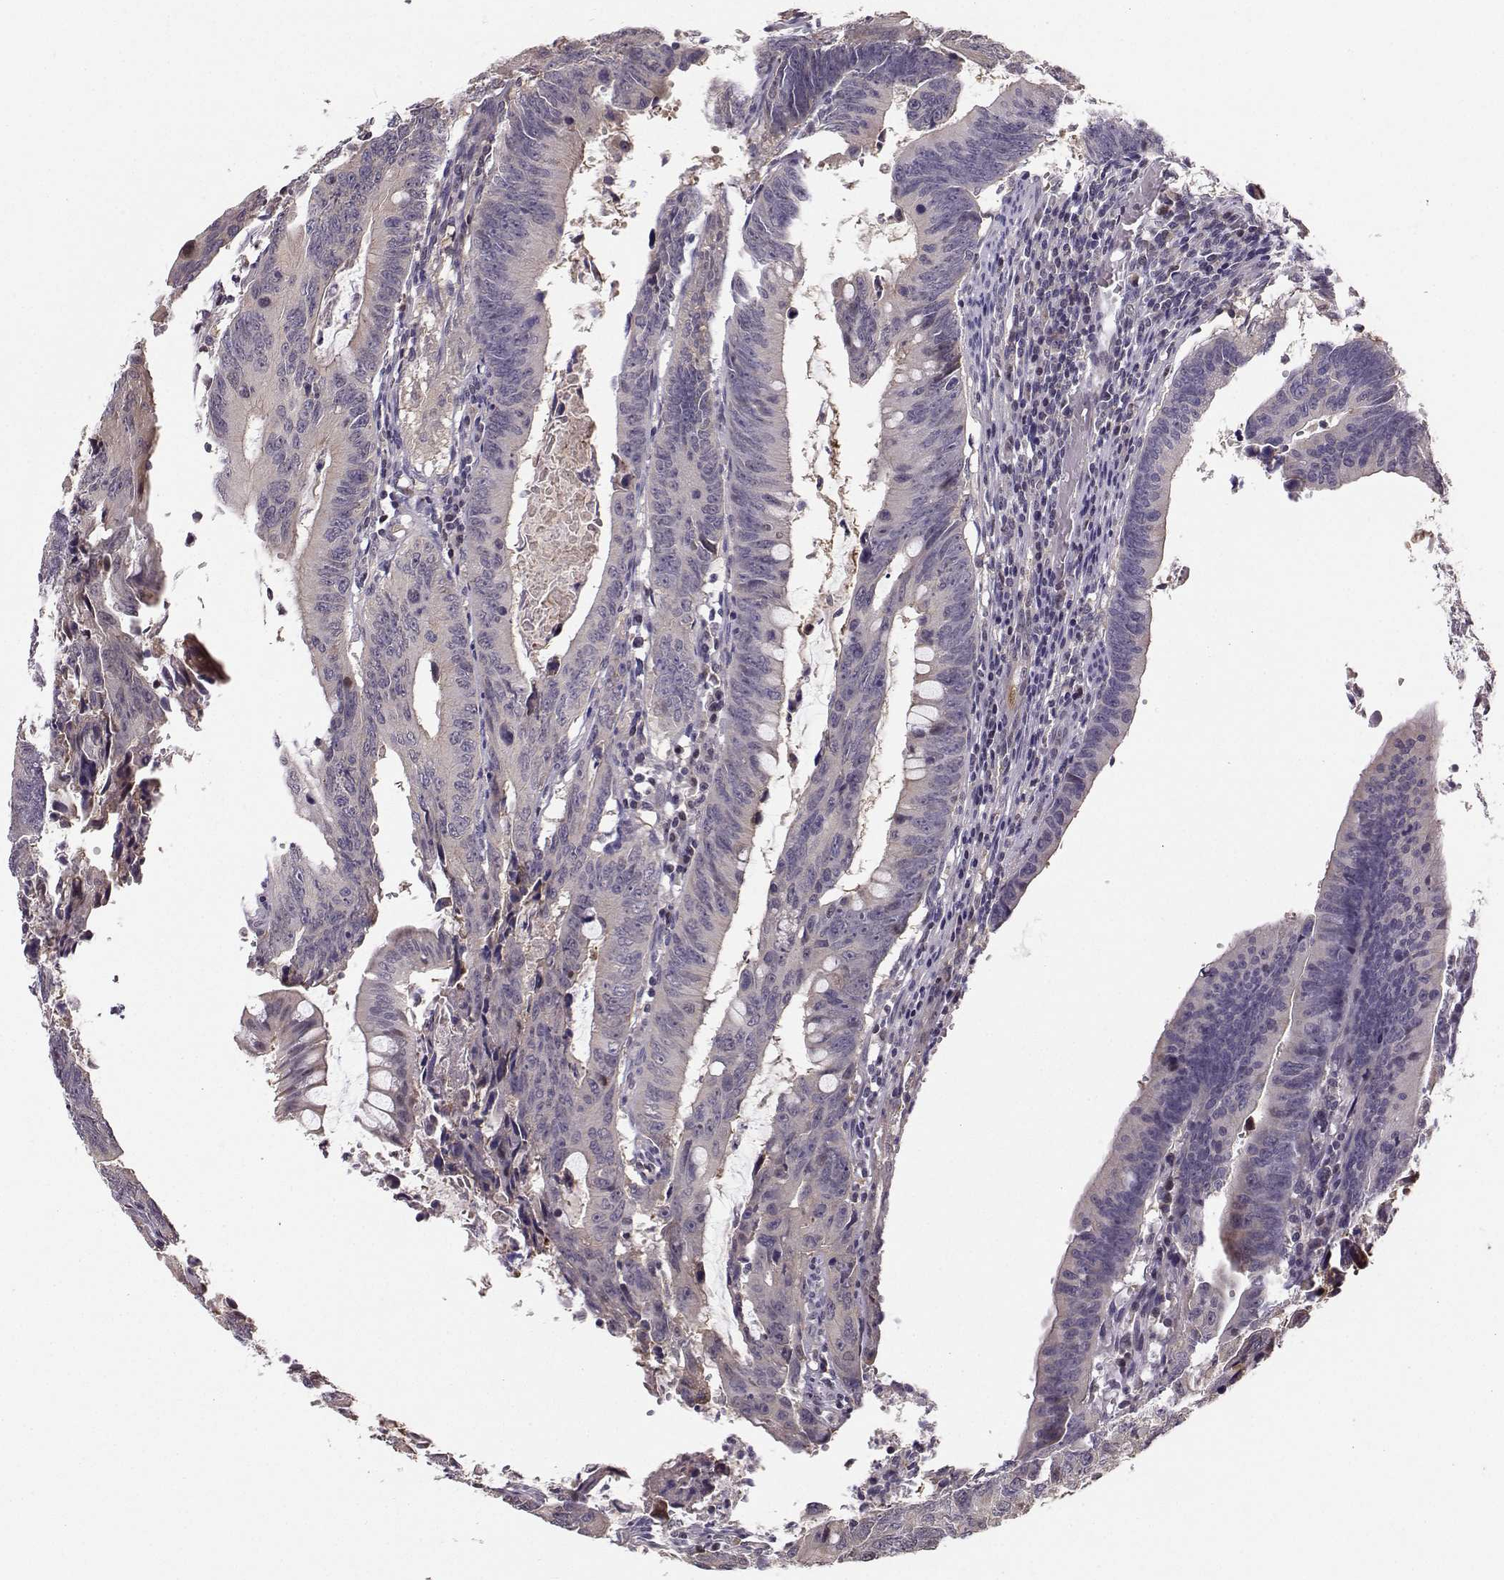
{"staining": {"intensity": "negative", "quantity": "none", "location": "none"}, "tissue": "colorectal cancer", "cell_type": "Tumor cells", "image_type": "cancer", "snomed": [{"axis": "morphology", "description": "Adenocarcinoma, NOS"}, {"axis": "topography", "description": "Colon"}], "caption": "Immunohistochemical staining of human colorectal cancer demonstrates no significant expression in tumor cells.", "gene": "PKP2", "patient": {"sex": "female", "age": 87}}